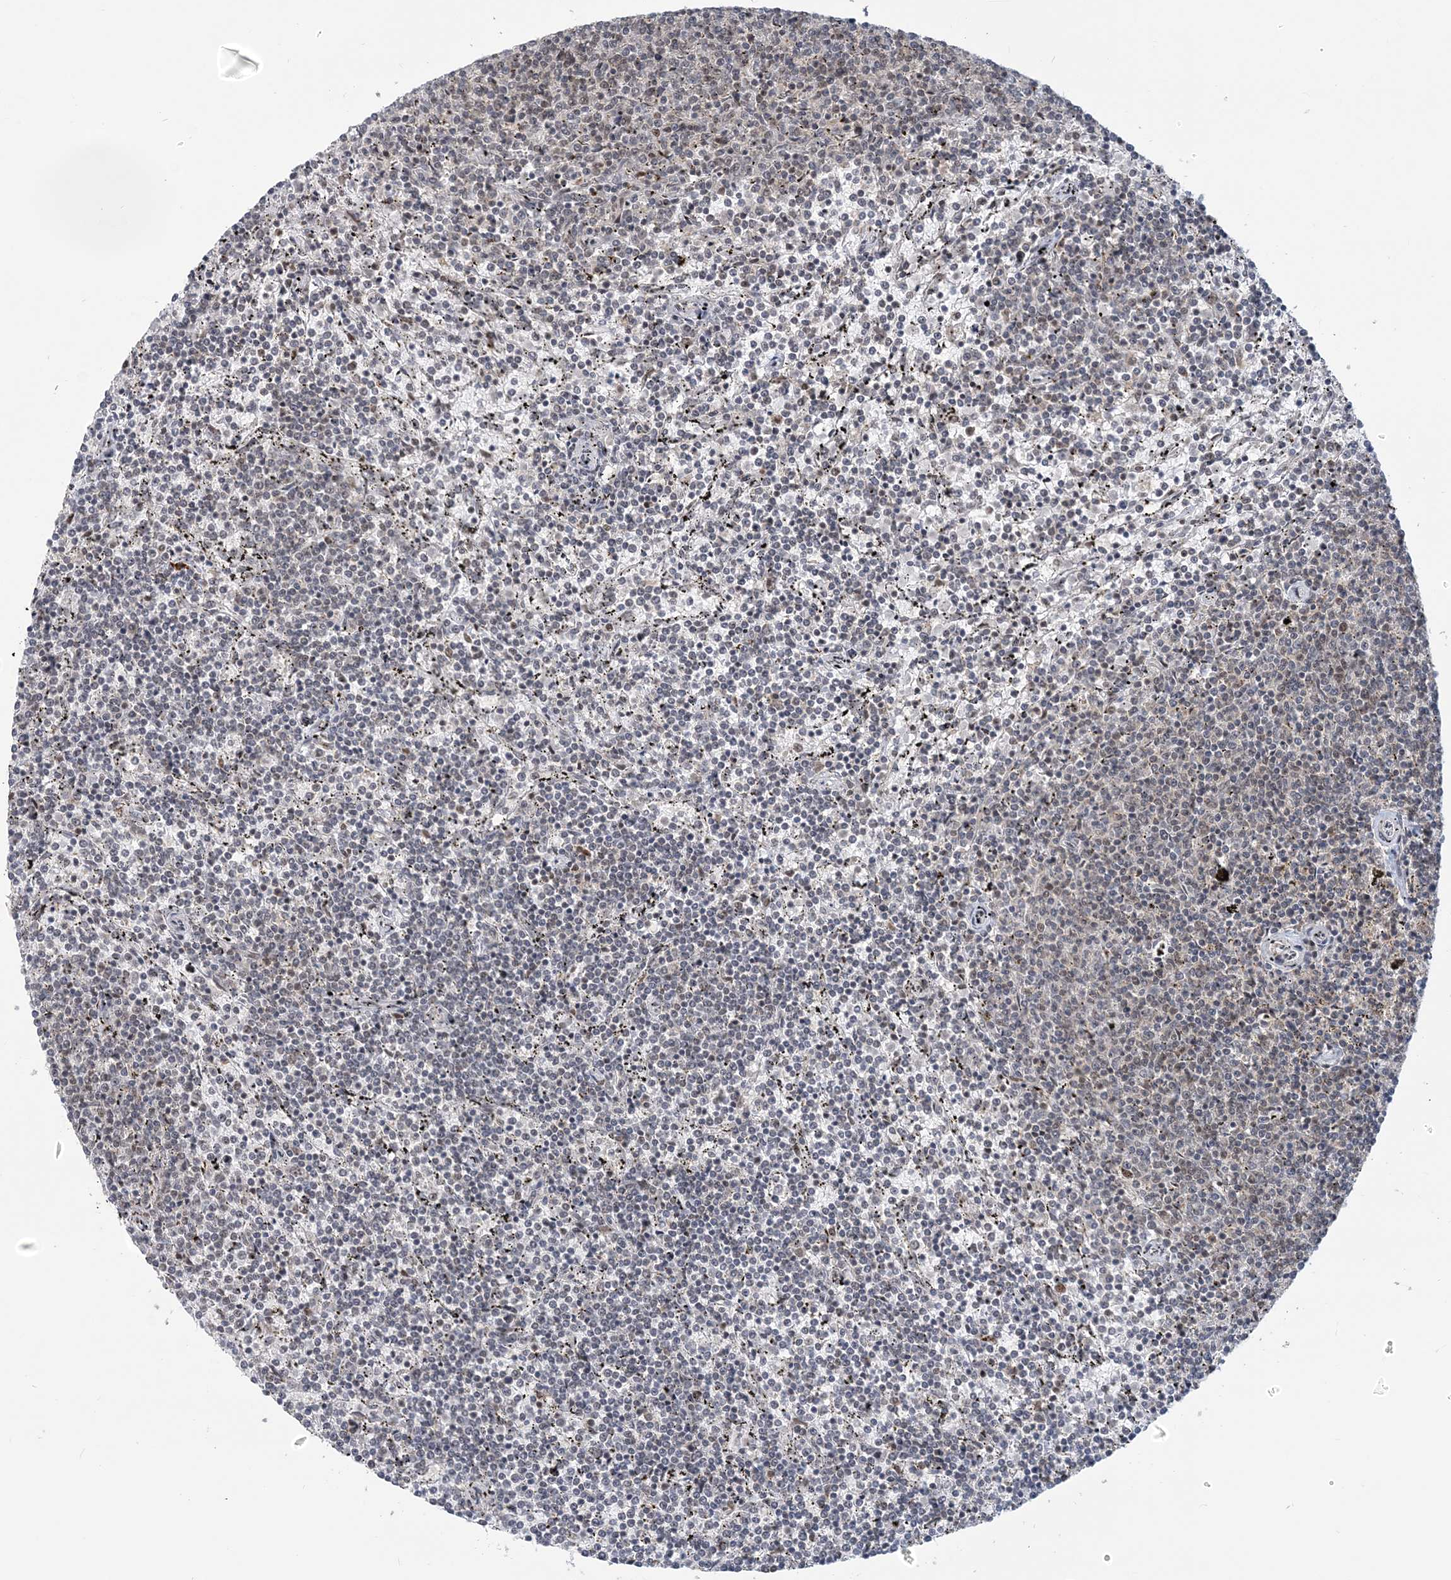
{"staining": {"intensity": "negative", "quantity": "none", "location": "none"}, "tissue": "lymphoma", "cell_type": "Tumor cells", "image_type": "cancer", "snomed": [{"axis": "morphology", "description": "Malignant lymphoma, non-Hodgkin's type, Low grade"}, {"axis": "topography", "description": "Spleen"}], "caption": "A high-resolution image shows IHC staining of lymphoma, which exhibits no significant staining in tumor cells.", "gene": "PLRG1", "patient": {"sex": "female", "age": 50}}